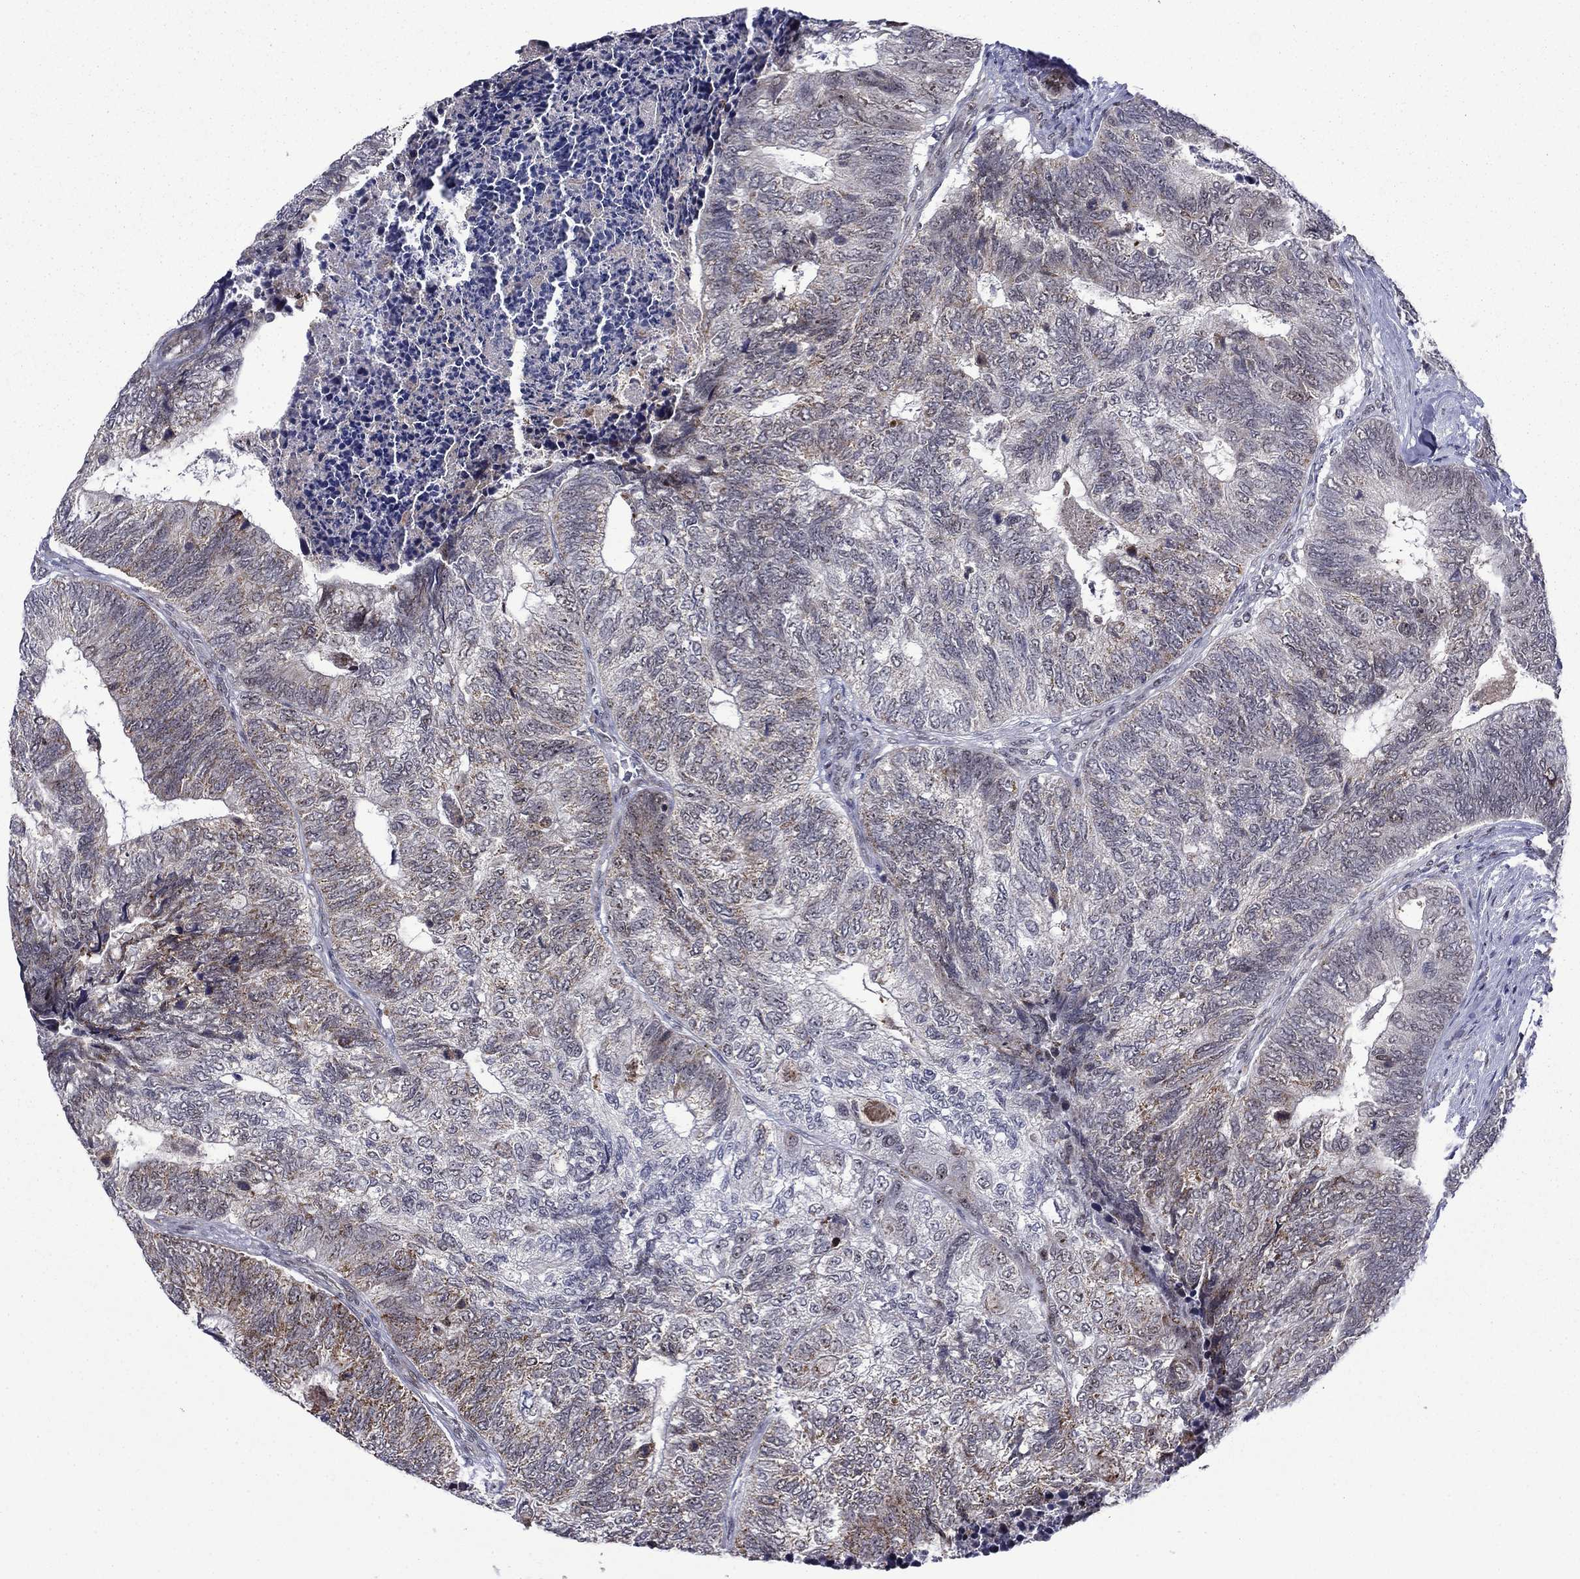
{"staining": {"intensity": "negative", "quantity": "none", "location": "none"}, "tissue": "colorectal cancer", "cell_type": "Tumor cells", "image_type": "cancer", "snomed": [{"axis": "morphology", "description": "Adenocarcinoma, NOS"}, {"axis": "topography", "description": "Colon"}], "caption": "Colorectal cancer (adenocarcinoma) stained for a protein using immunohistochemistry (IHC) exhibits no expression tumor cells.", "gene": "SURF2", "patient": {"sex": "female", "age": 67}}